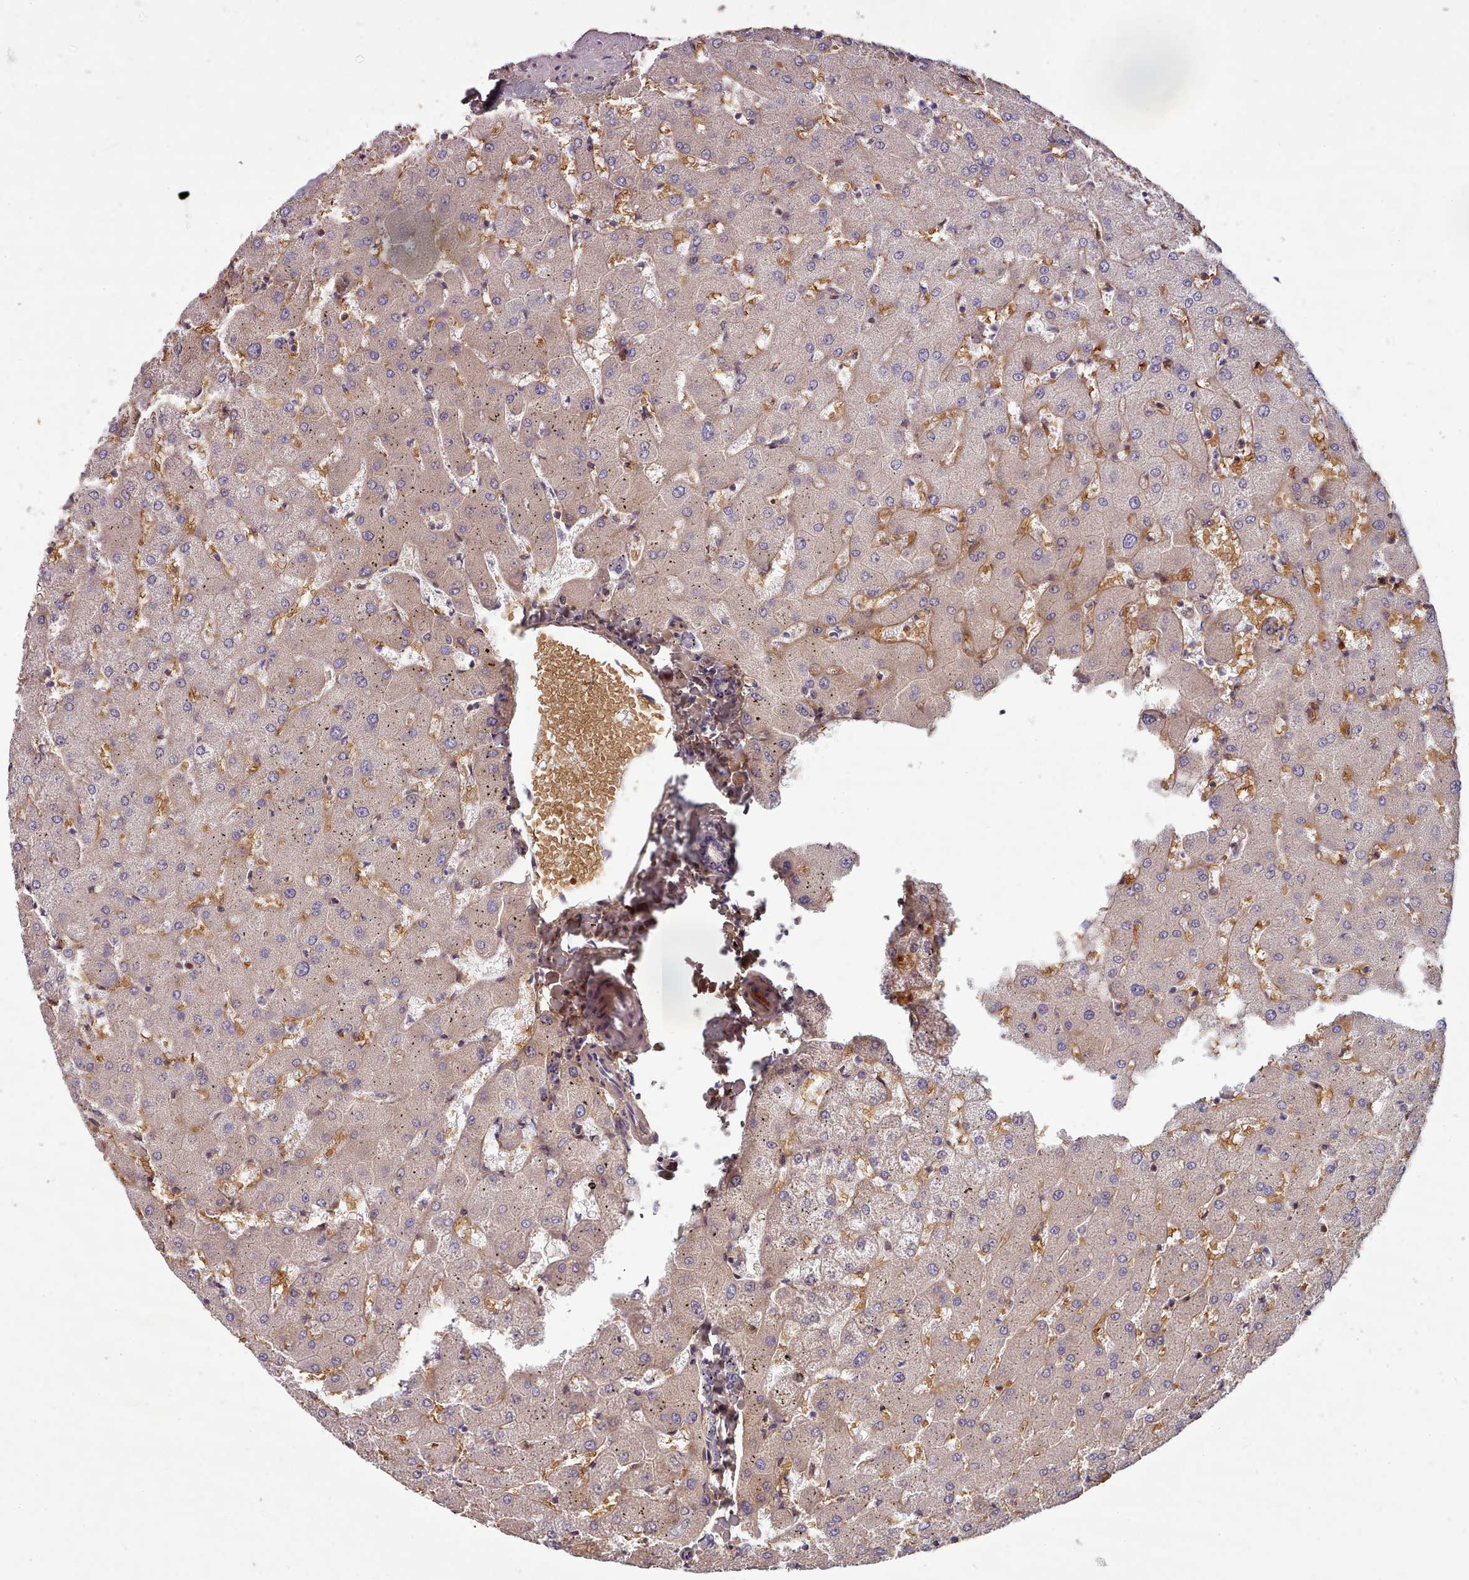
{"staining": {"intensity": "negative", "quantity": "none", "location": "none"}, "tissue": "liver", "cell_type": "Cholangiocytes", "image_type": "normal", "snomed": [{"axis": "morphology", "description": "Normal tissue, NOS"}, {"axis": "topography", "description": "Liver"}], "caption": "An image of human liver is negative for staining in cholangiocytes. The staining was performed using DAB to visualize the protein expression in brown, while the nuclei were stained in blue with hematoxylin (Magnification: 20x).", "gene": "CLNS1A", "patient": {"sex": "female", "age": 63}}